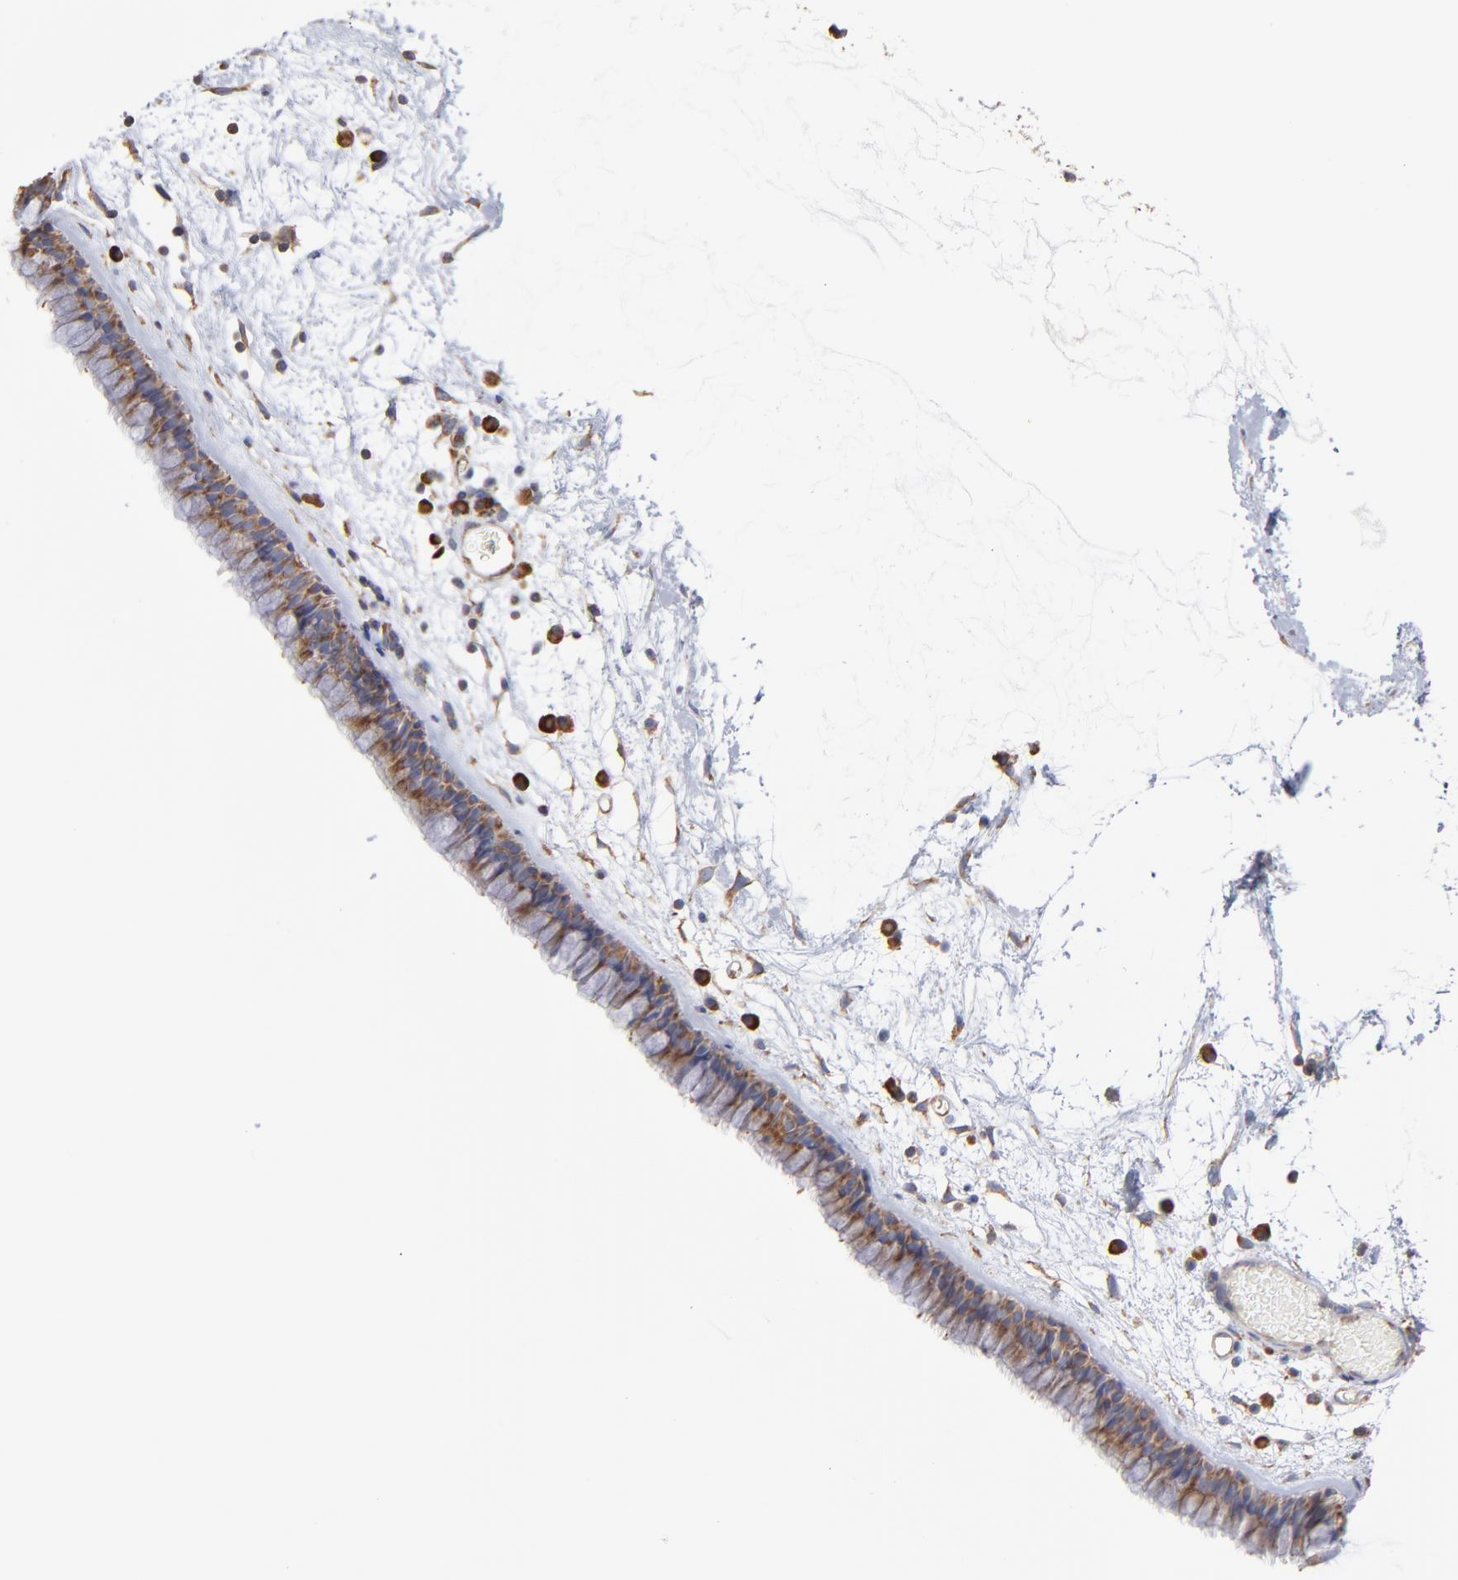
{"staining": {"intensity": "moderate", "quantity": ">75%", "location": "cytoplasmic/membranous"}, "tissue": "nasopharynx", "cell_type": "Respiratory epithelial cells", "image_type": "normal", "snomed": [{"axis": "morphology", "description": "Normal tissue, NOS"}, {"axis": "morphology", "description": "Inflammation, NOS"}, {"axis": "topography", "description": "Nasopharynx"}], "caption": "Brown immunohistochemical staining in unremarkable nasopharynx exhibits moderate cytoplasmic/membranous positivity in approximately >75% of respiratory epithelial cells.", "gene": "RPL3", "patient": {"sex": "male", "age": 48}}